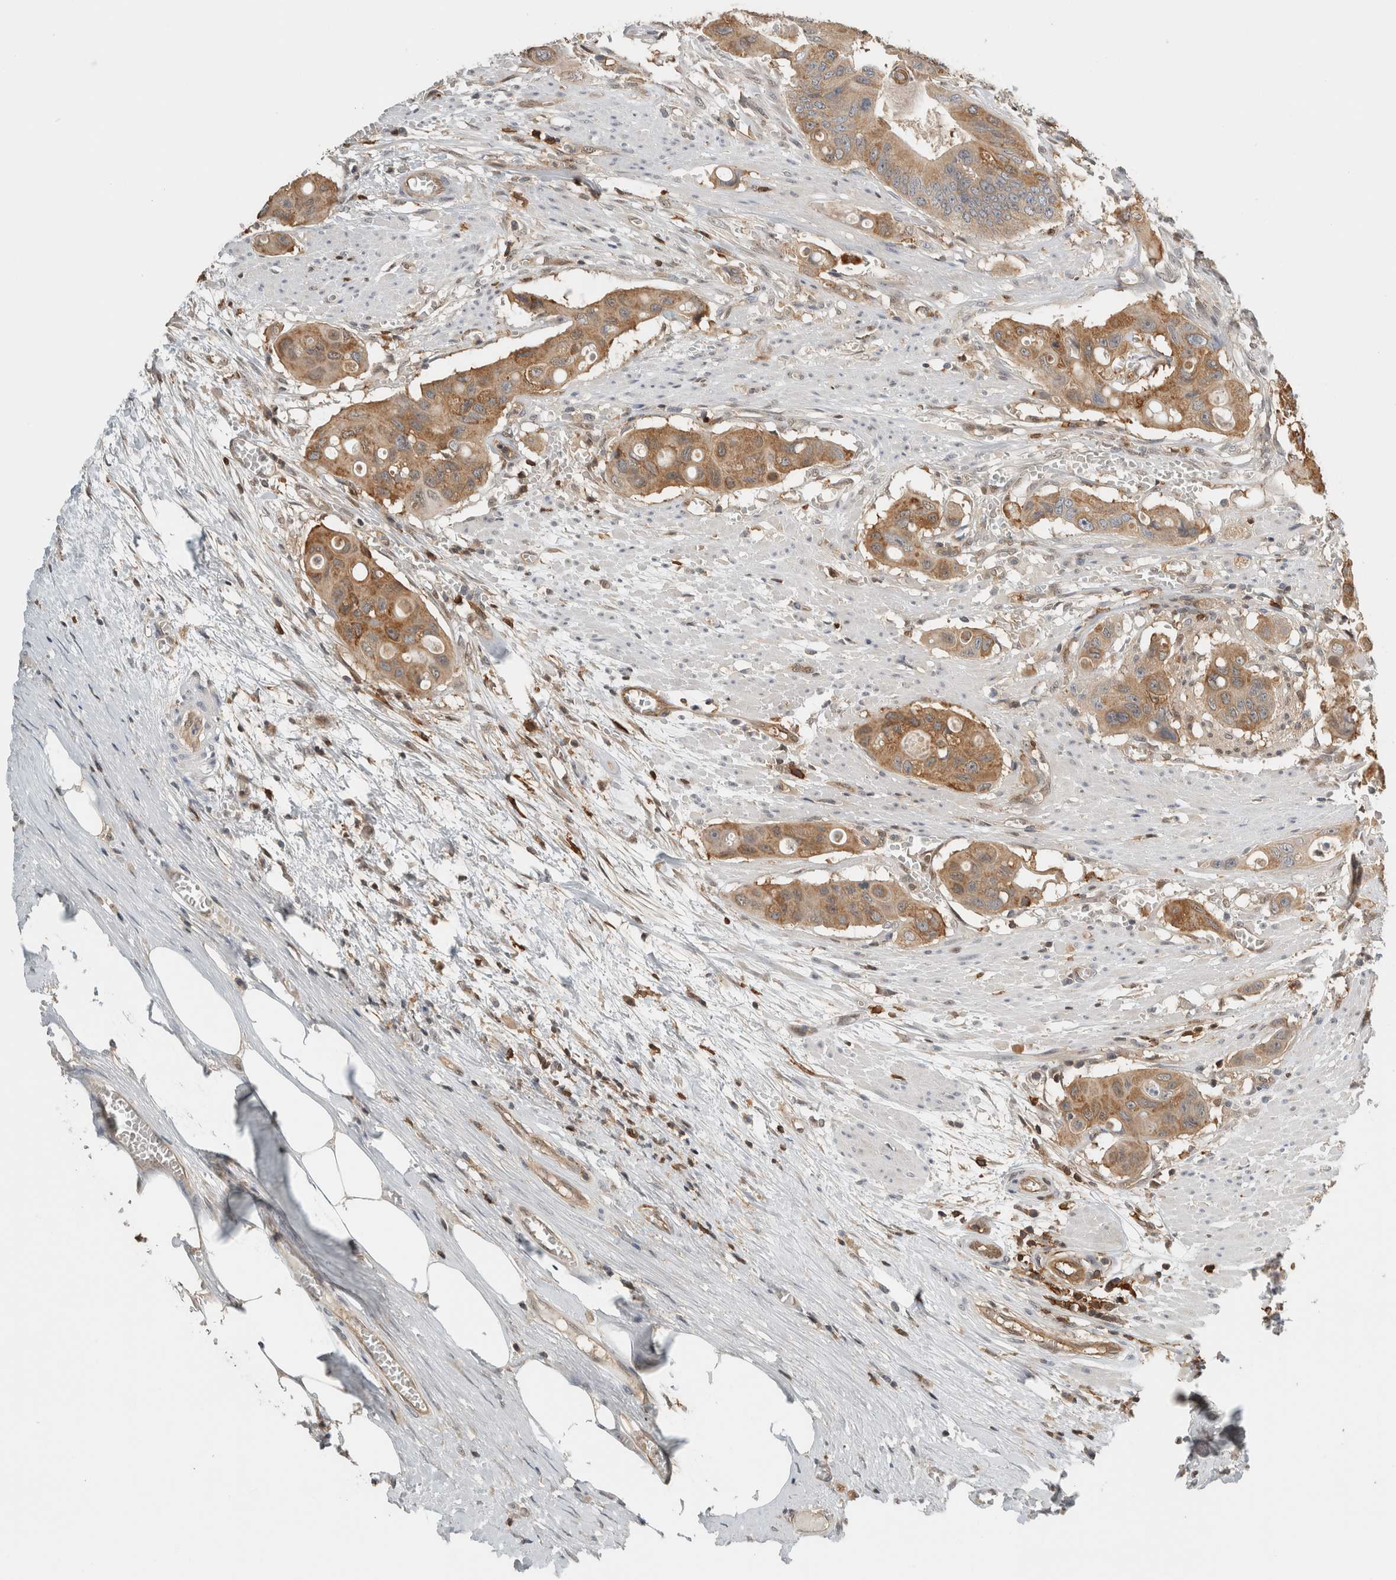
{"staining": {"intensity": "moderate", "quantity": ">75%", "location": "cytoplasmic/membranous"}, "tissue": "colorectal cancer", "cell_type": "Tumor cells", "image_type": "cancer", "snomed": [{"axis": "morphology", "description": "Adenocarcinoma, NOS"}, {"axis": "topography", "description": "Colon"}], "caption": "Colorectal cancer tissue demonstrates moderate cytoplasmic/membranous expression in about >75% of tumor cells Using DAB (brown) and hematoxylin (blue) stains, captured at high magnification using brightfield microscopy.", "gene": "PFDN4", "patient": {"sex": "female", "age": 57}}